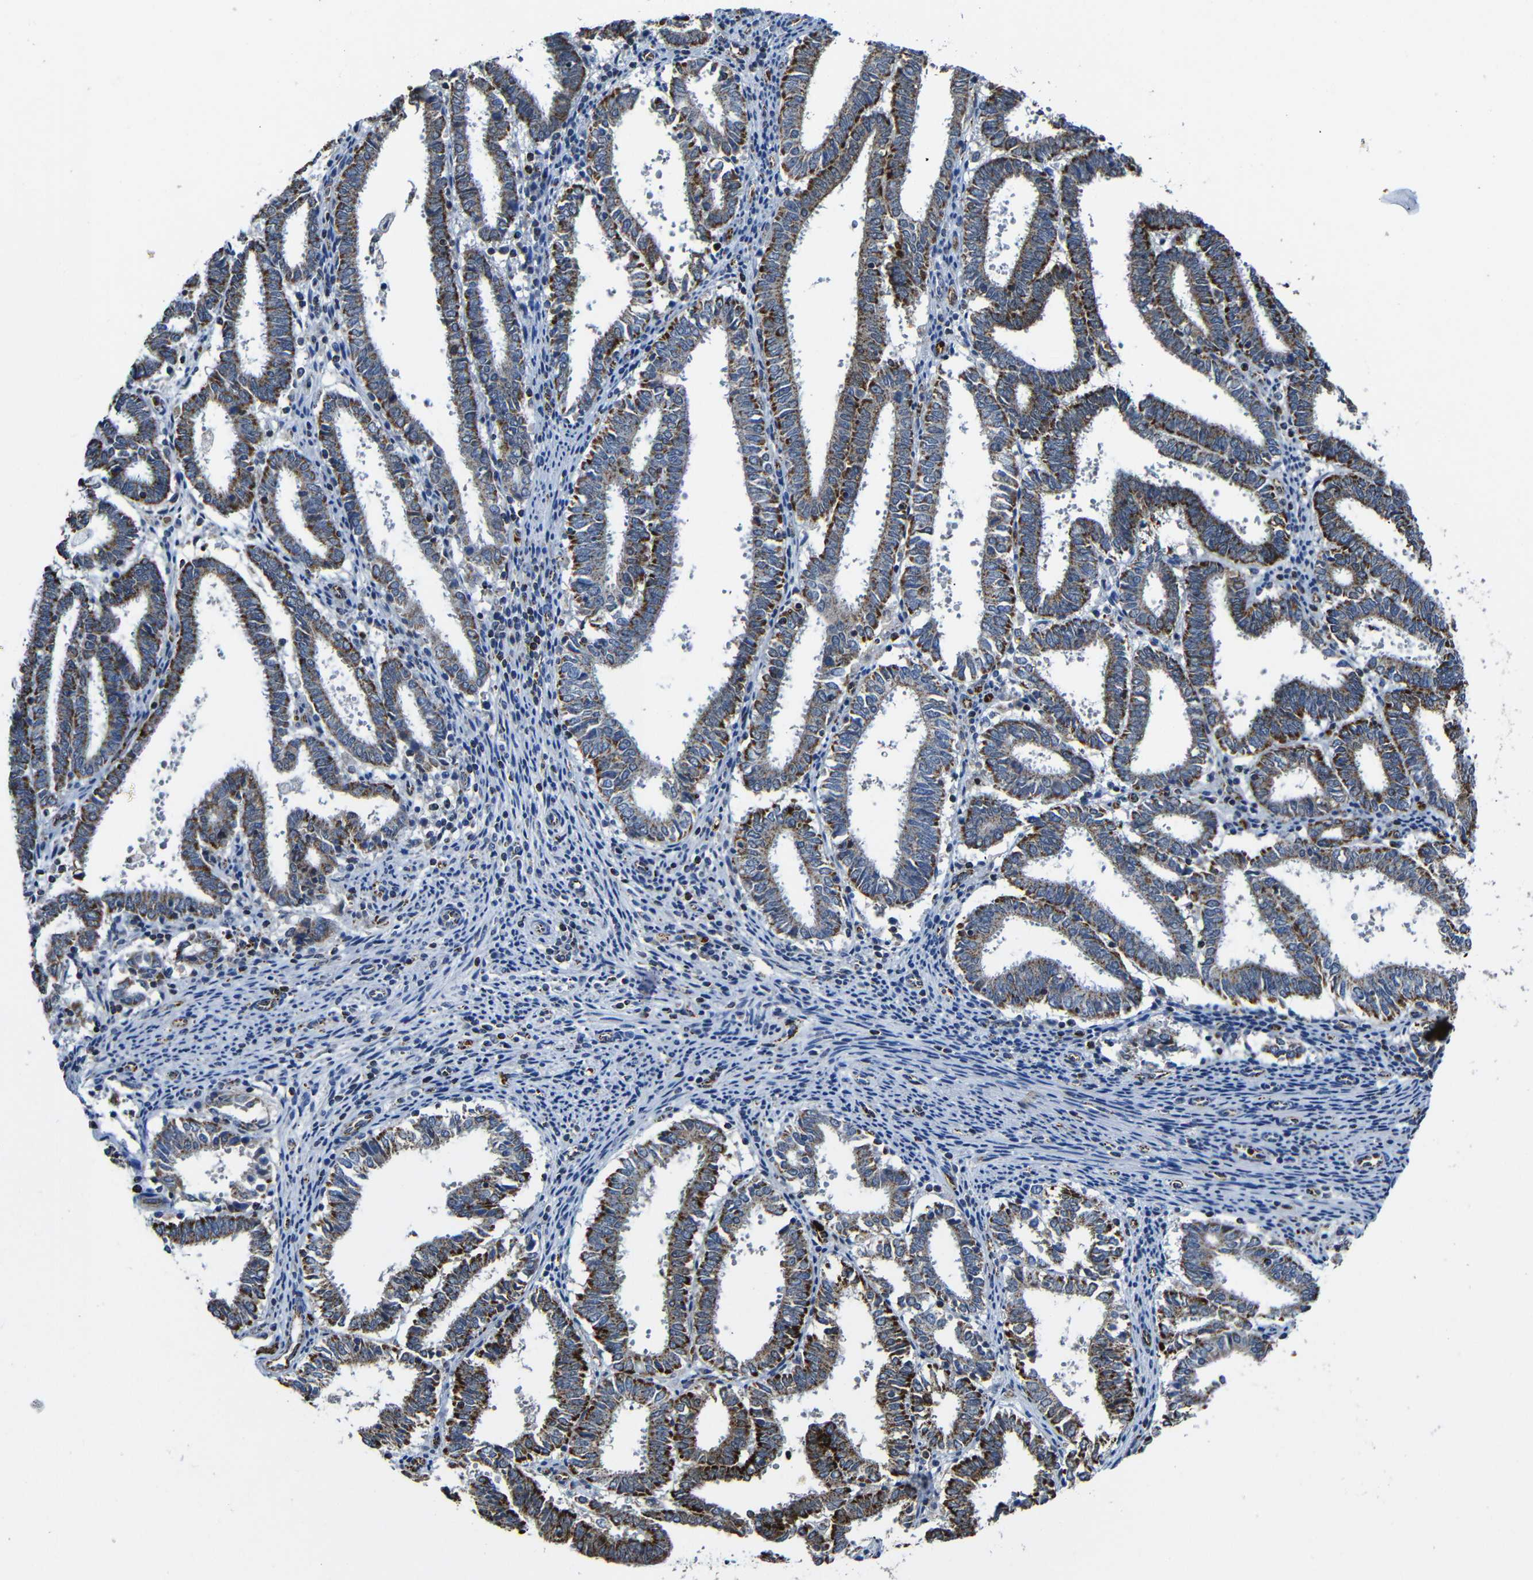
{"staining": {"intensity": "moderate", "quantity": ">75%", "location": "cytoplasmic/membranous"}, "tissue": "endometrial cancer", "cell_type": "Tumor cells", "image_type": "cancer", "snomed": [{"axis": "morphology", "description": "Adenocarcinoma, NOS"}, {"axis": "topography", "description": "Uterus"}], "caption": "Immunohistochemical staining of endometrial cancer reveals medium levels of moderate cytoplasmic/membranous protein positivity in about >75% of tumor cells.", "gene": "CA5B", "patient": {"sex": "female", "age": 83}}